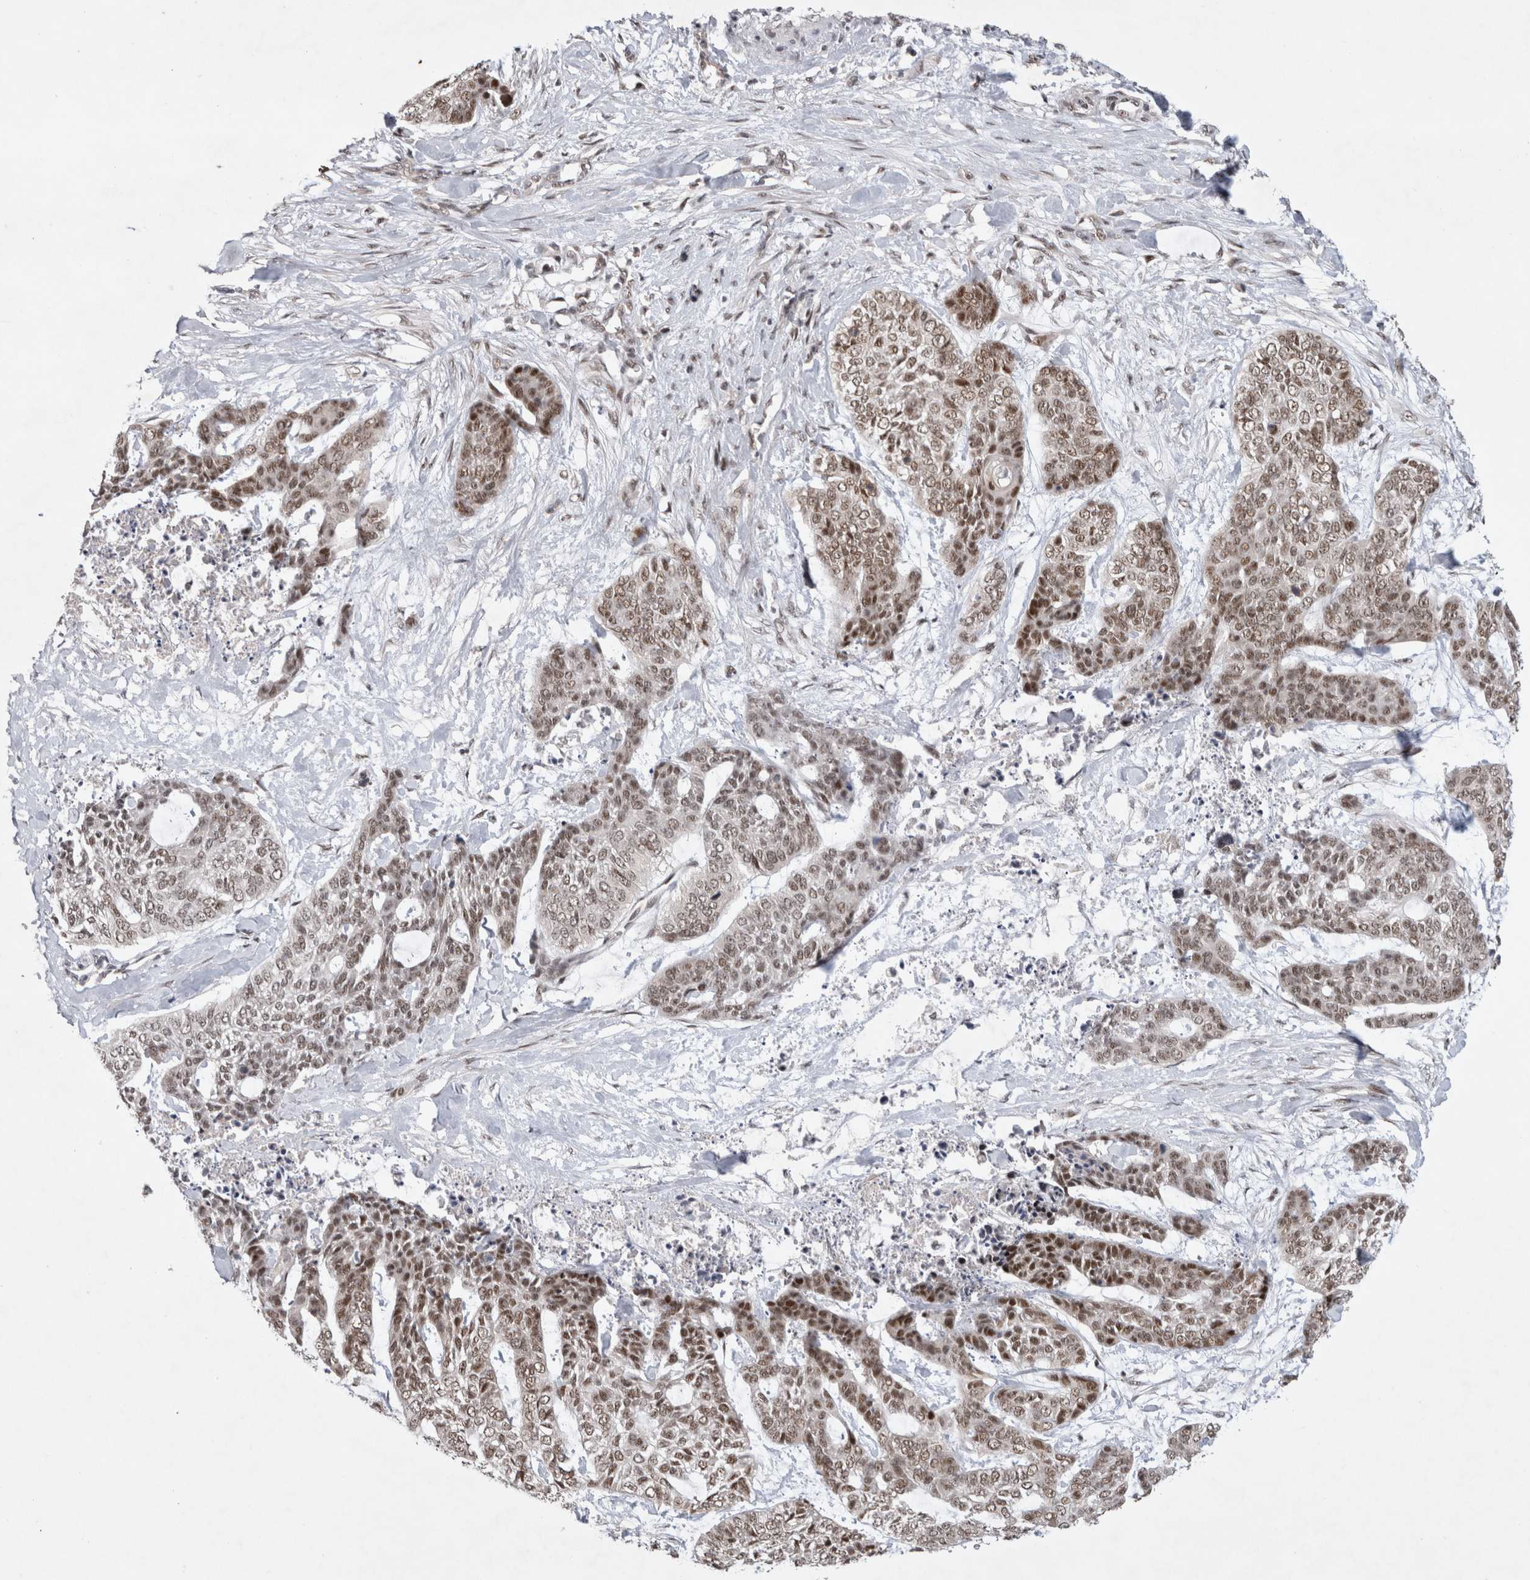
{"staining": {"intensity": "moderate", "quantity": ">75%", "location": "nuclear"}, "tissue": "skin cancer", "cell_type": "Tumor cells", "image_type": "cancer", "snomed": [{"axis": "morphology", "description": "Basal cell carcinoma"}, {"axis": "topography", "description": "Skin"}], "caption": "Immunohistochemical staining of basal cell carcinoma (skin) exhibits moderate nuclear protein staining in approximately >75% of tumor cells.", "gene": "HESX1", "patient": {"sex": "female", "age": 64}}